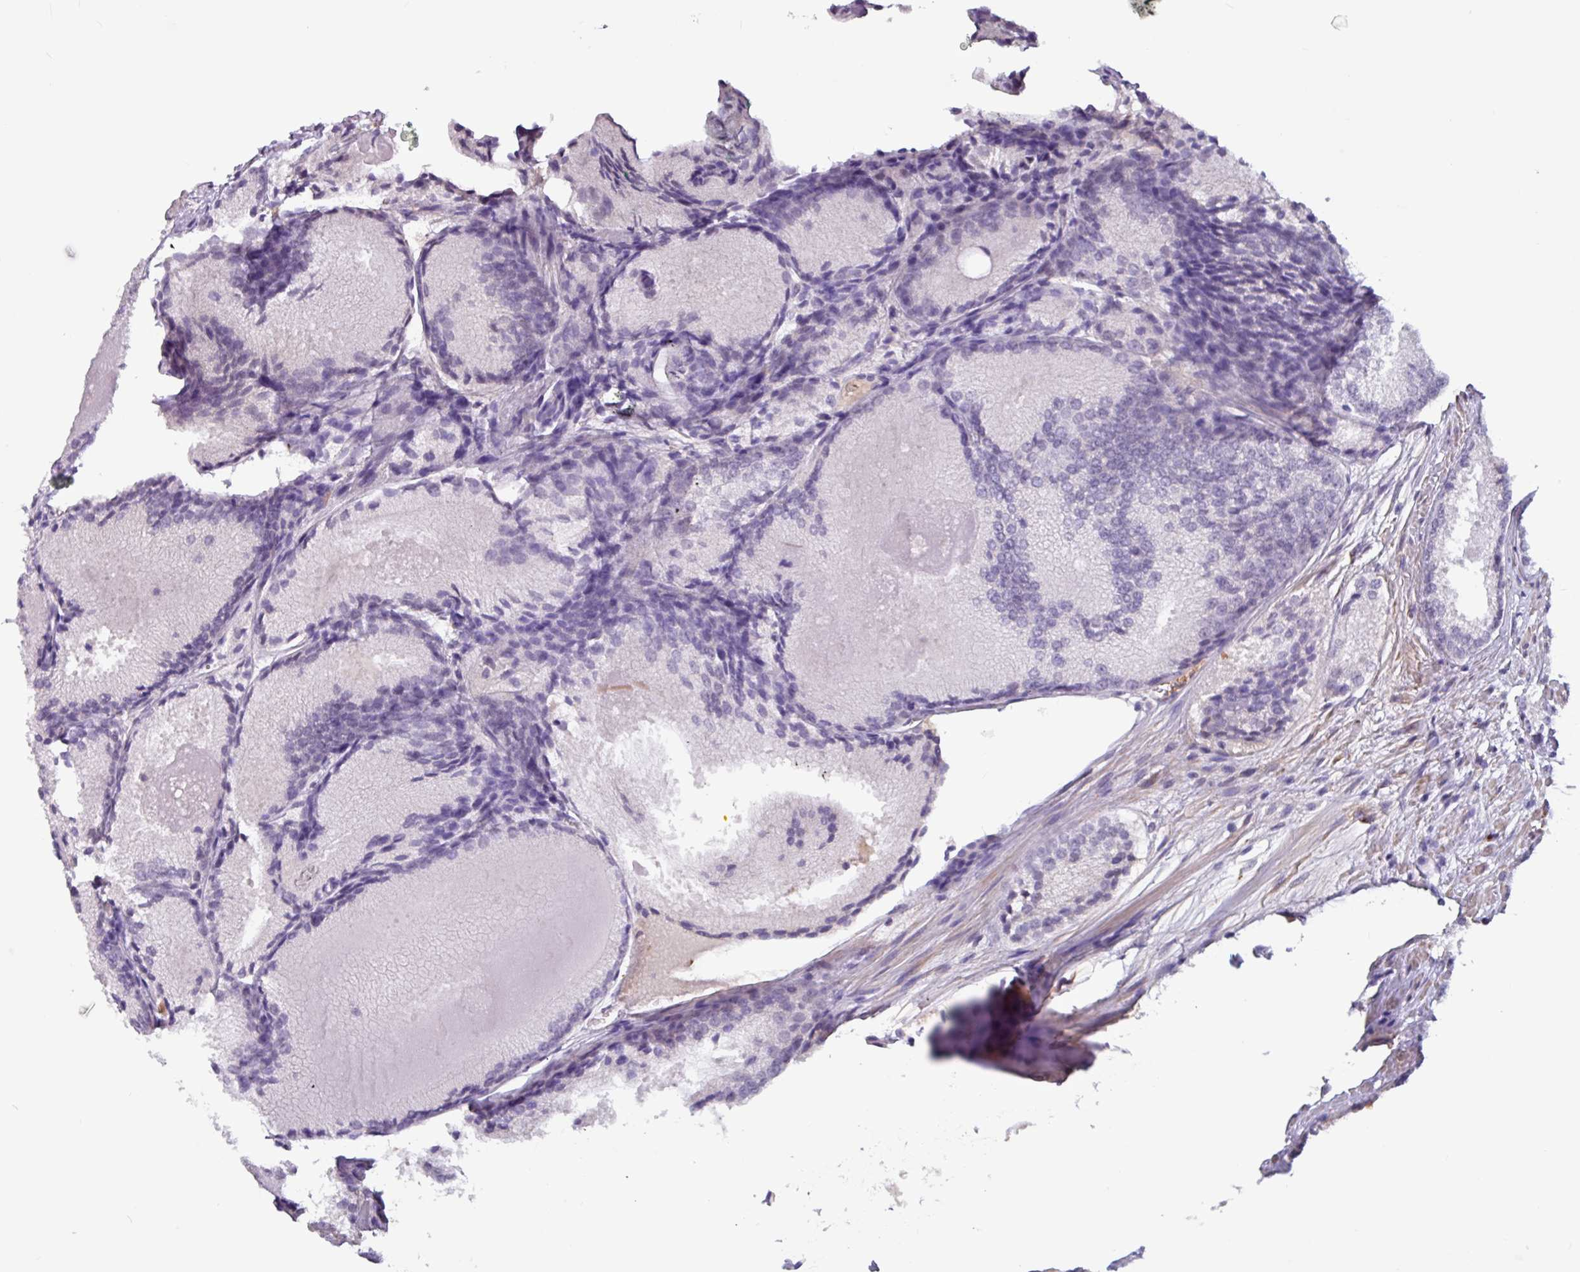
{"staining": {"intensity": "negative", "quantity": "none", "location": "none"}, "tissue": "prostate cancer", "cell_type": "Tumor cells", "image_type": "cancer", "snomed": [{"axis": "morphology", "description": "Adenocarcinoma, Low grade"}, {"axis": "topography", "description": "Prostate"}], "caption": "Adenocarcinoma (low-grade) (prostate) stained for a protein using immunohistochemistry (IHC) demonstrates no staining tumor cells.", "gene": "OTX1", "patient": {"sex": "male", "age": 68}}